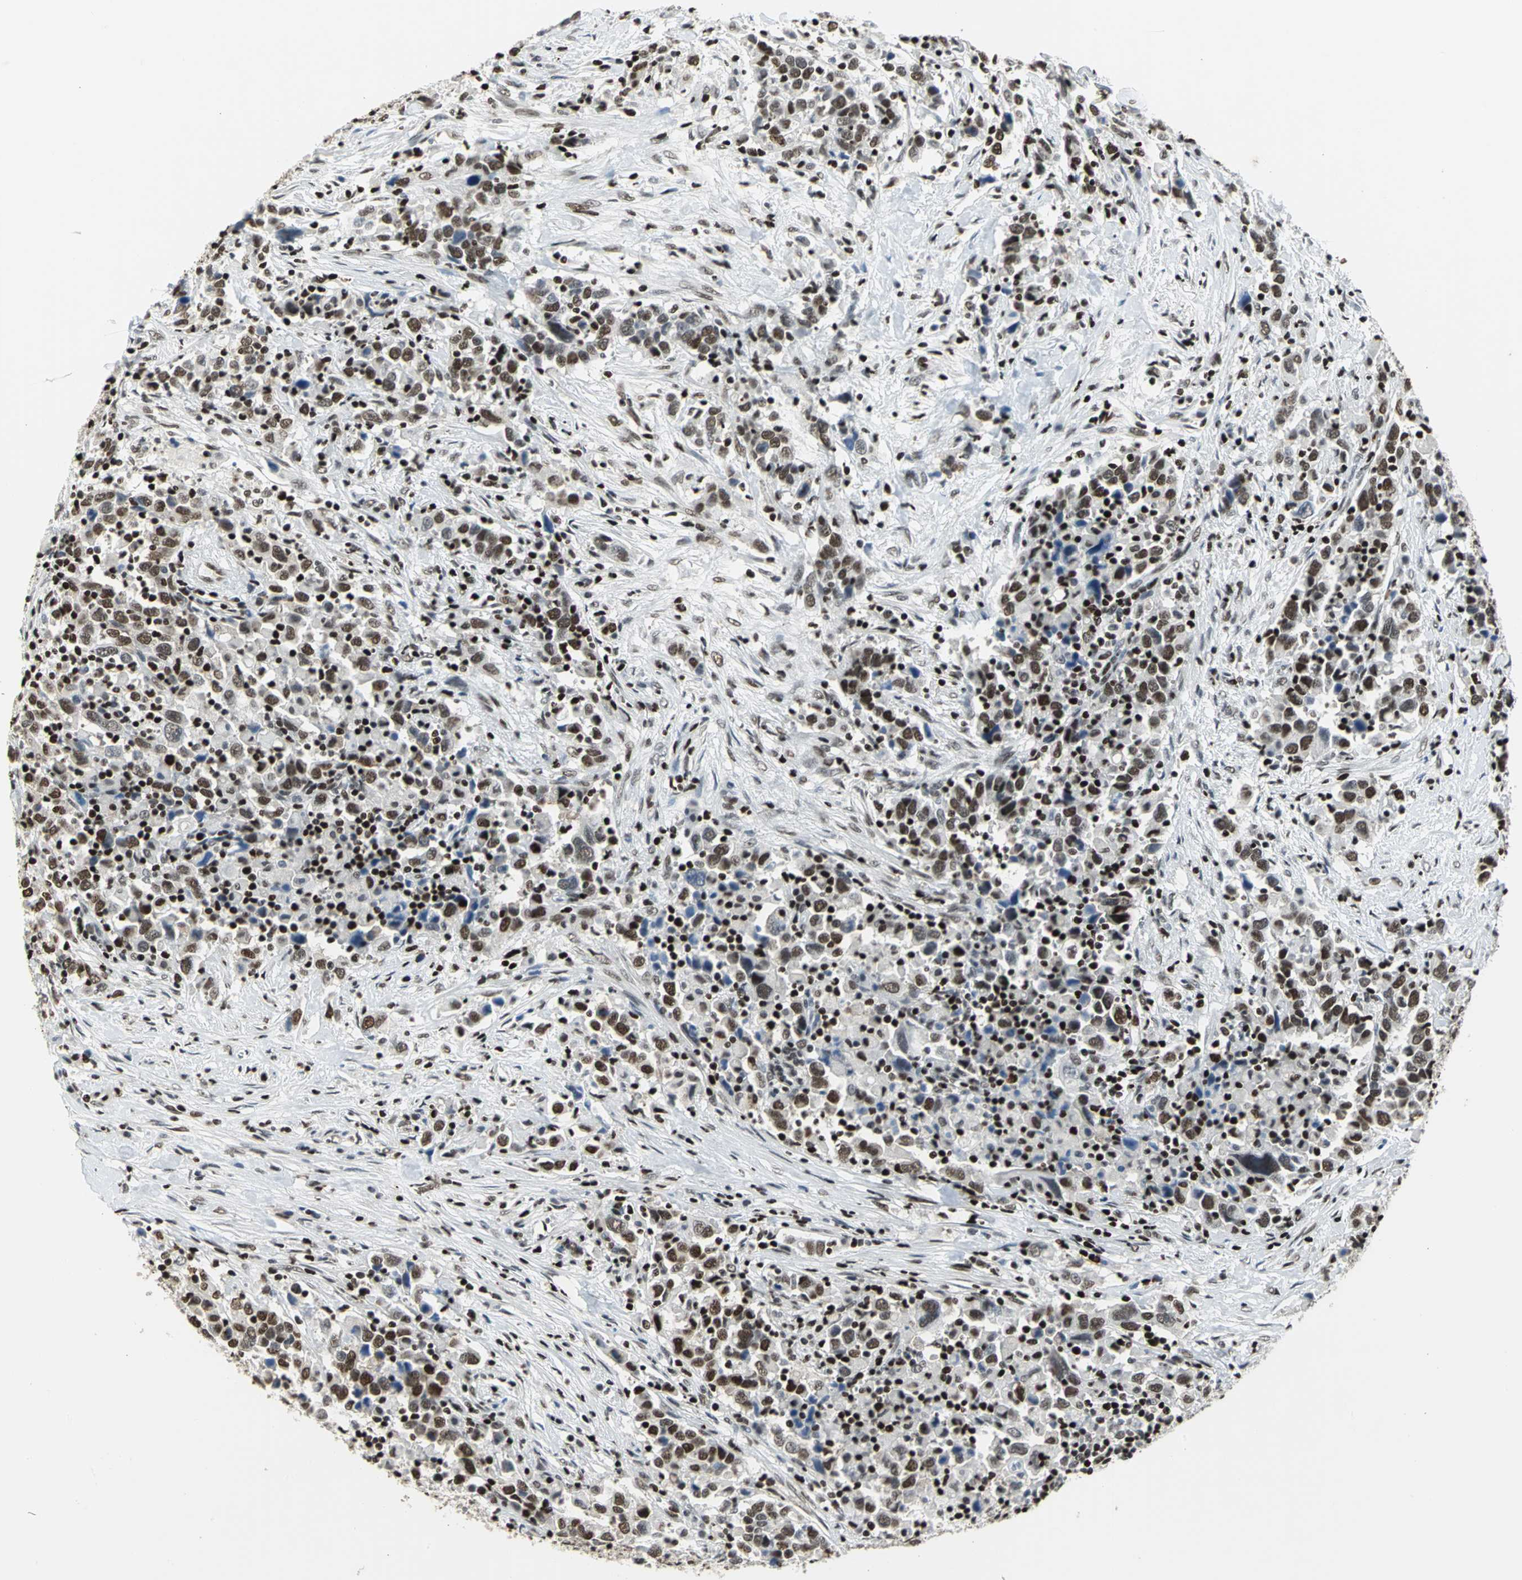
{"staining": {"intensity": "strong", "quantity": ">75%", "location": "nuclear"}, "tissue": "urothelial cancer", "cell_type": "Tumor cells", "image_type": "cancer", "snomed": [{"axis": "morphology", "description": "Urothelial carcinoma, High grade"}, {"axis": "topography", "description": "Urinary bladder"}], "caption": "Human urothelial cancer stained for a protein (brown) reveals strong nuclear positive staining in approximately >75% of tumor cells.", "gene": "HNRNPD", "patient": {"sex": "male", "age": 61}}